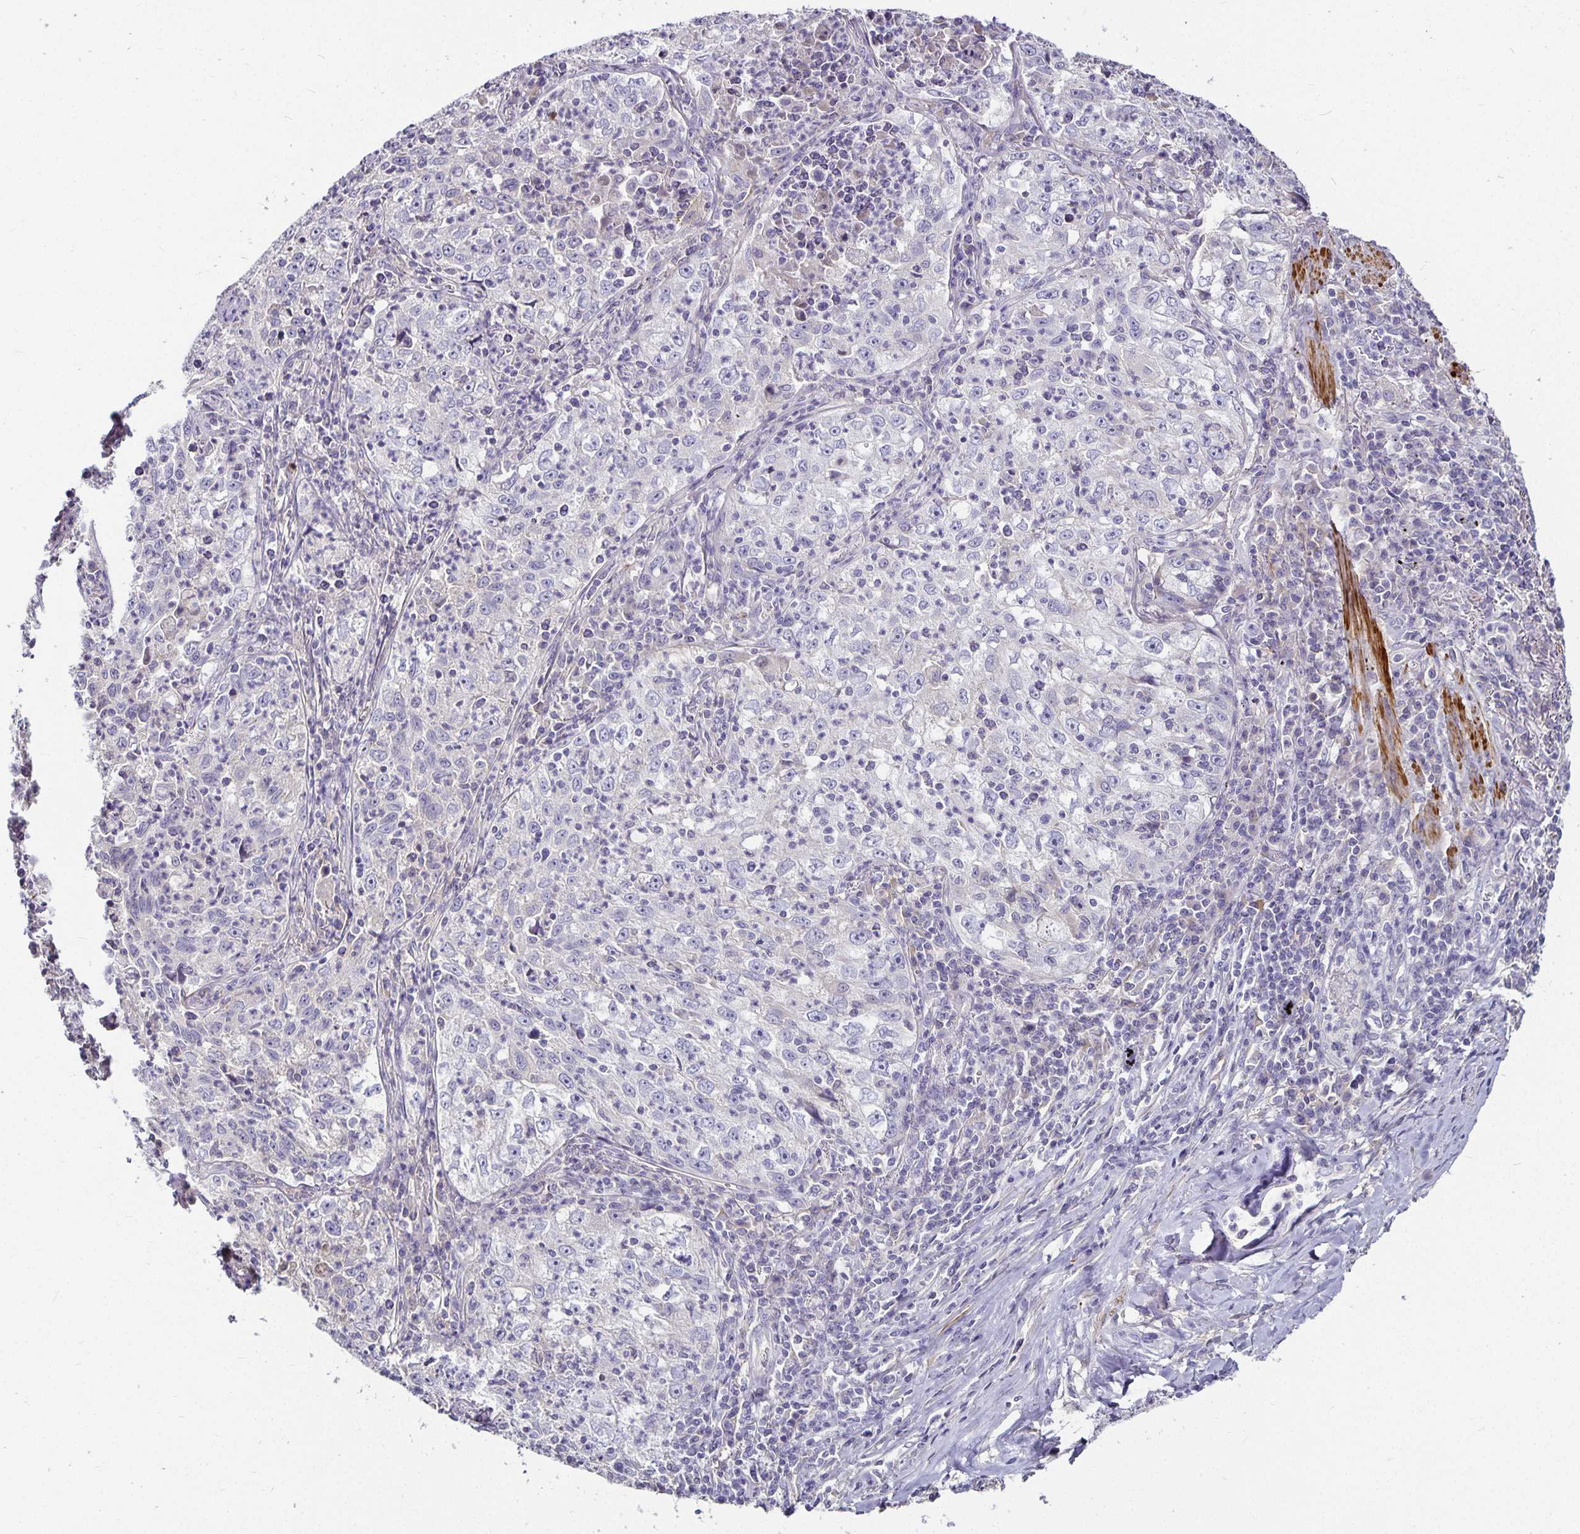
{"staining": {"intensity": "negative", "quantity": "none", "location": "none"}, "tissue": "lung cancer", "cell_type": "Tumor cells", "image_type": "cancer", "snomed": [{"axis": "morphology", "description": "Squamous cell carcinoma, NOS"}, {"axis": "topography", "description": "Lung"}], "caption": "The photomicrograph exhibits no significant staining in tumor cells of lung cancer.", "gene": "CA12", "patient": {"sex": "male", "age": 71}}